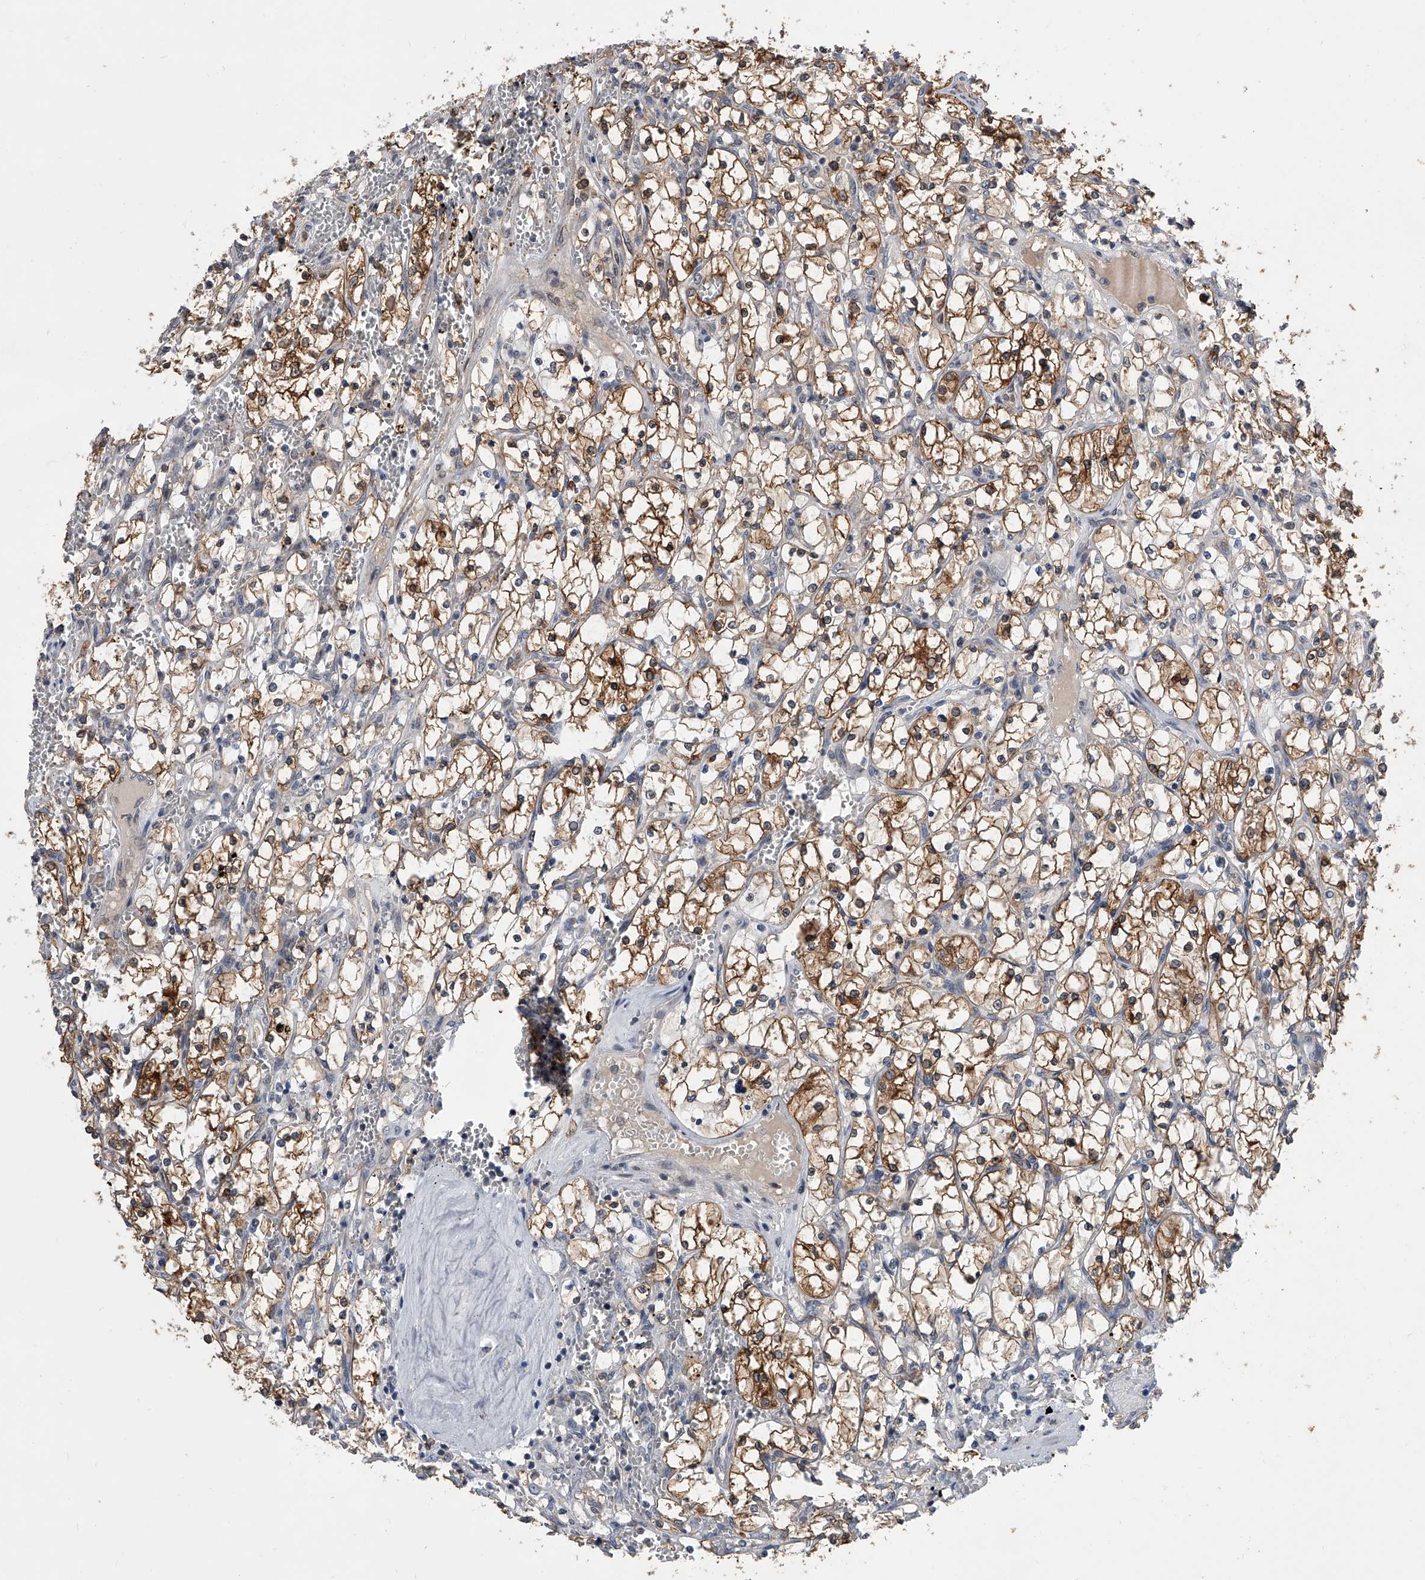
{"staining": {"intensity": "moderate", "quantity": ">75%", "location": "cytoplasmic/membranous"}, "tissue": "renal cancer", "cell_type": "Tumor cells", "image_type": "cancer", "snomed": [{"axis": "morphology", "description": "Adenocarcinoma, NOS"}, {"axis": "topography", "description": "Kidney"}], "caption": "The image reveals immunohistochemical staining of adenocarcinoma (renal). There is moderate cytoplasmic/membranous expression is identified in about >75% of tumor cells.", "gene": "BHLHE23", "patient": {"sex": "female", "age": 69}}